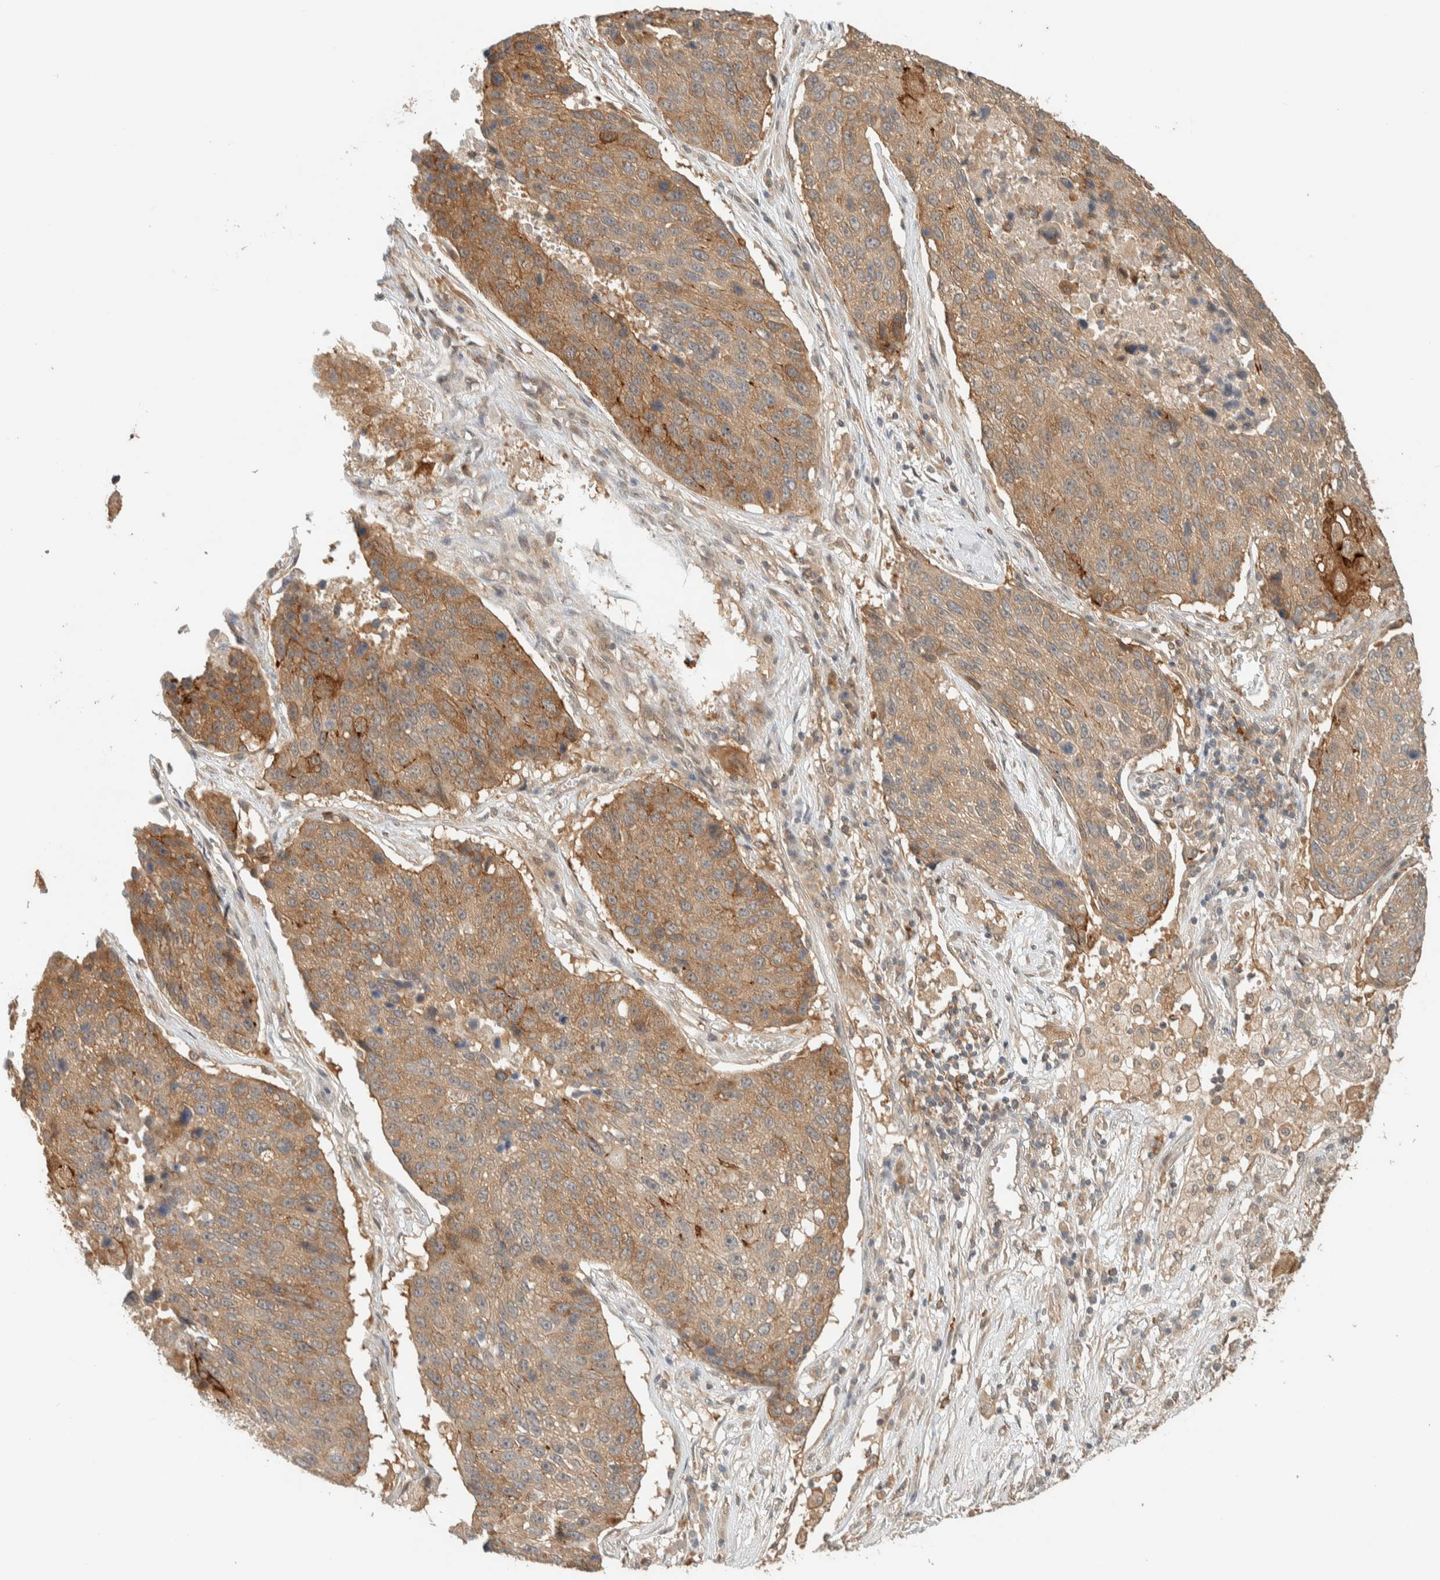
{"staining": {"intensity": "moderate", "quantity": ">75%", "location": "cytoplasmic/membranous"}, "tissue": "lung cancer", "cell_type": "Tumor cells", "image_type": "cancer", "snomed": [{"axis": "morphology", "description": "Squamous cell carcinoma, NOS"}, {"axis": "topography", "description": "Lung"}], "caption": "Human lung squamous cell carcinoma stained with a protein marker shows moderate staining in tumor cells.", "gene": "RAB11FIP1", "patient": {"sex": "male", "age": 61}}